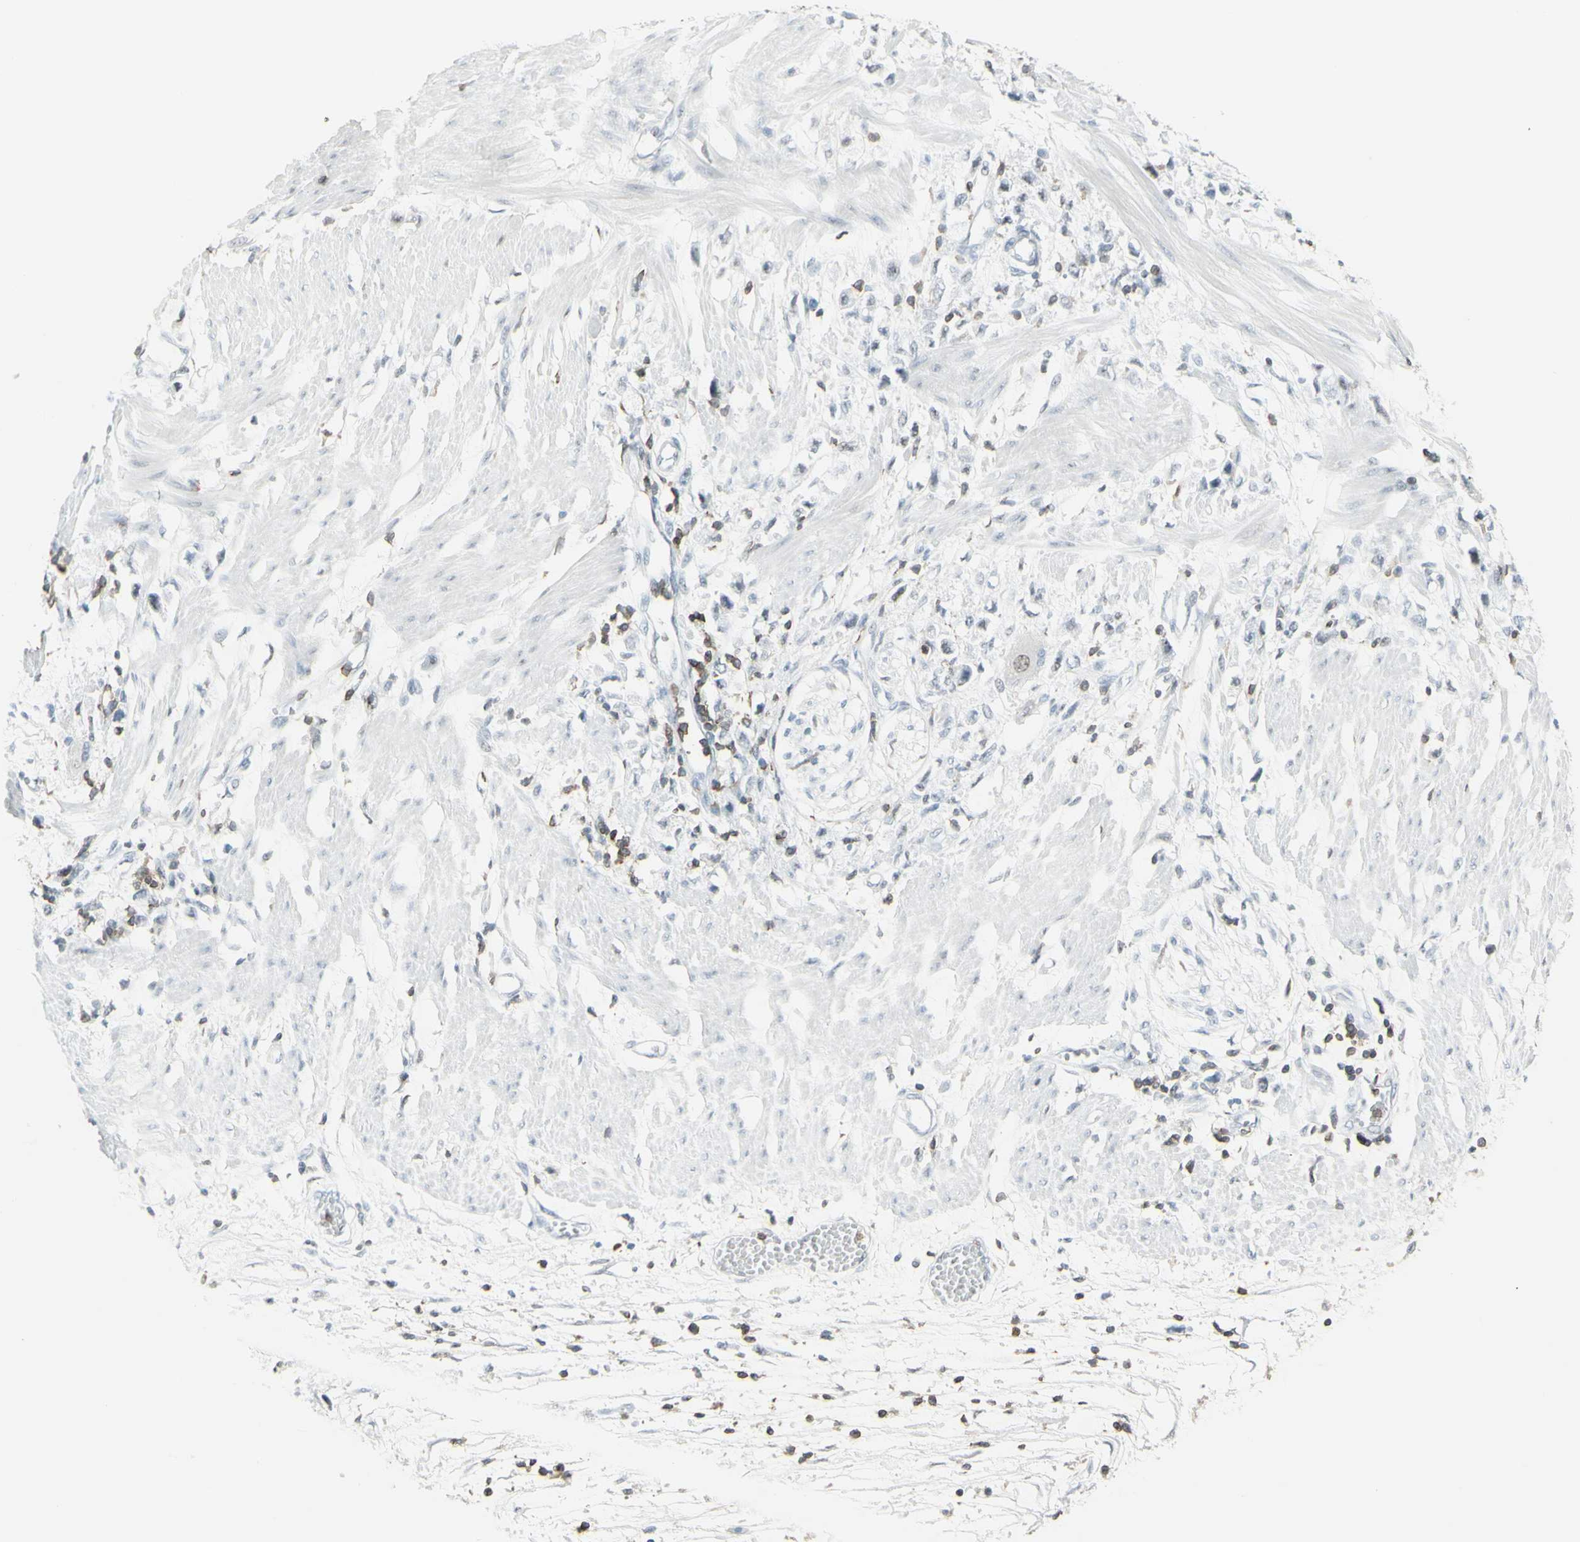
{"staining": {"intensity": "weak", "quantity": "<25%", "location": "cytoplasmic/membranous"}, "tissue": "stomach cancer", "cell_type": "Tumor cells", "image_type": "cancer", "snomed": [{"axis": "morphology", "description": "Adenocarcinoma, NOS"}, {"axis": "topography", "description": "Stomach"}], "caption": "Immunohistochemical staining of human stomach cancer (adenocarcinoma) shows no significant positivity in tumor cells. (IHC, brightfield microscopy, high magnification).", "gene": "NRG1", "patient": {"sex": "female", "age": 59}}